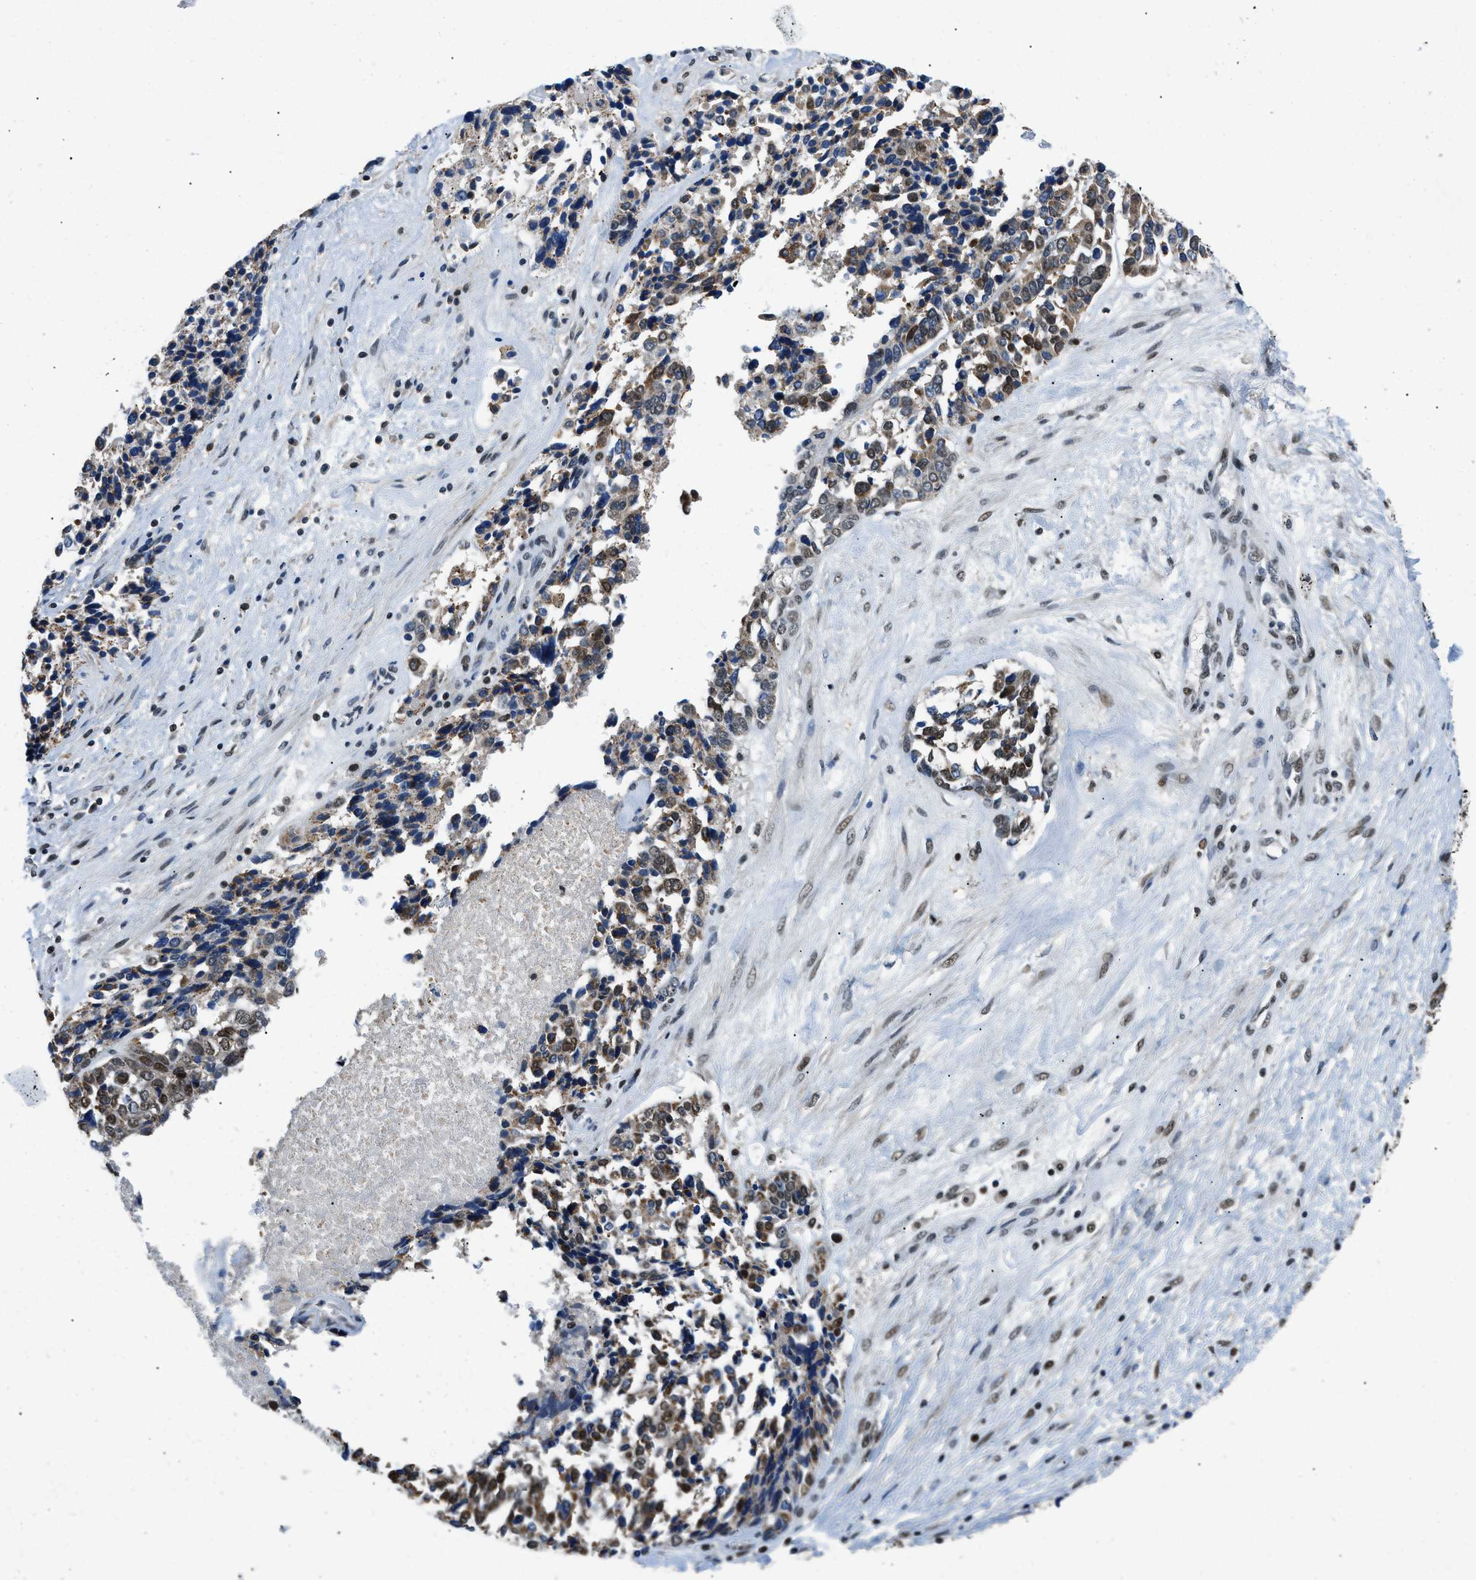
{"staining": {"intensity": "strong", "quantity": "25%-75%", "location": "nuclear"}, "tissue": "ovarian cancer", "cell_type": "Tumor cells", "image_type": "cancer", "snomed": [{"axis": "morphology", "description": "Cystadenocarcinoma, serous, NOS"}, {"axis": "topography", "description": "Ovary"}], "caption": "Immunohistochemical staining of human ovarian cancer exhibits strong nuclear protein staining in approximately 25%-75% of tumor cells.", "gene": "KDM3B", "patient": {"sex": "female", "age": 44}}